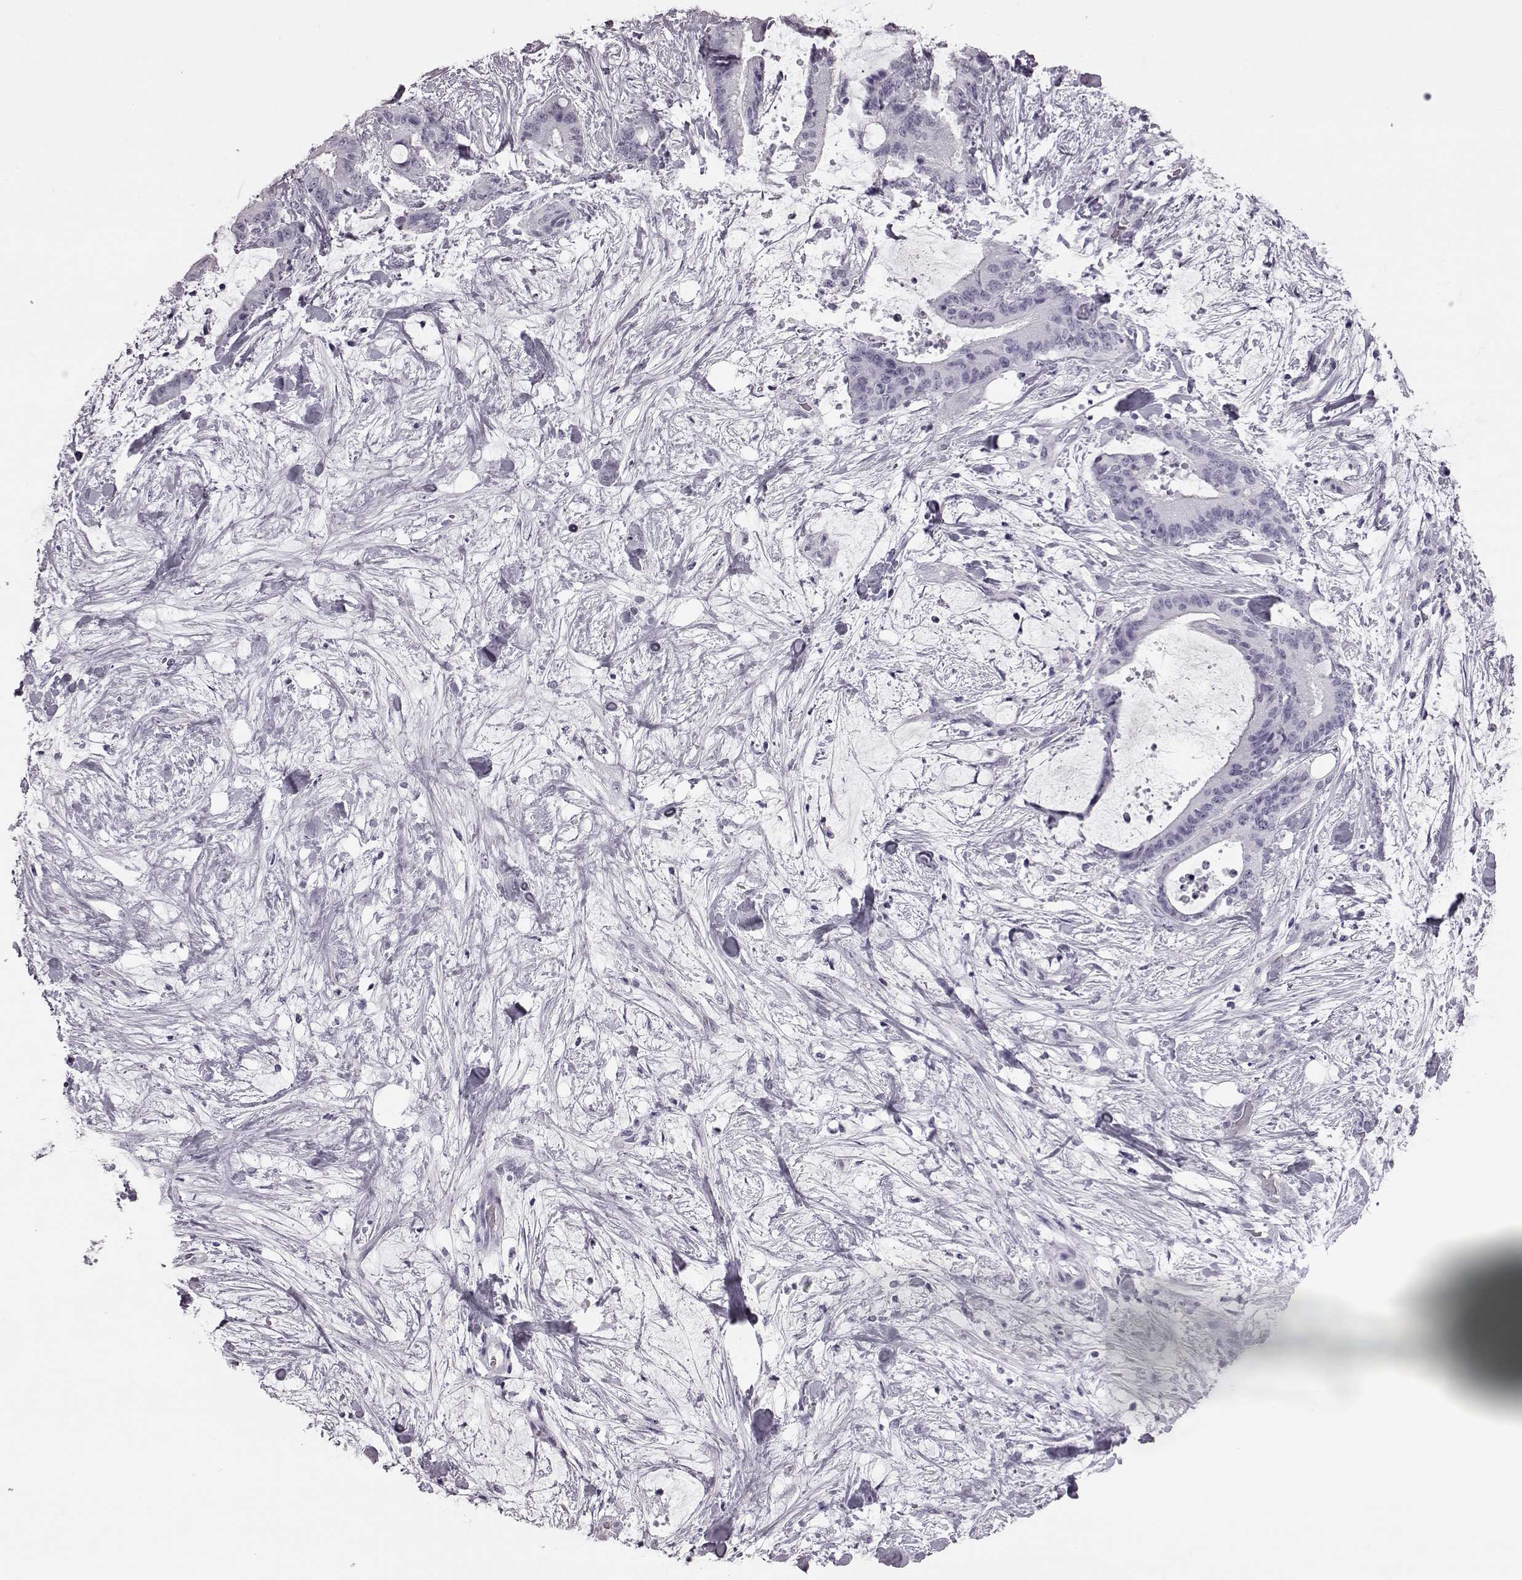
{"staining": {"intensity": "negative", "quantity": "none", "location": "none"}, "tissue": "liver cancer", "cell_type": "Tumor cells", "image_type": "cancer", "snomed": [{"axis": "morphology", "description": "Cholangiocarcinoma"}, {"axis": "topography", "description": "Liver"}], "caption": "High power microscopy image of an IHC histopathology image of cholangiocarcinoma (liver), revealing no significant expression in tumor cells.", "gene": "PRPH2", "patient": {"sex": "female", "age": 73}}